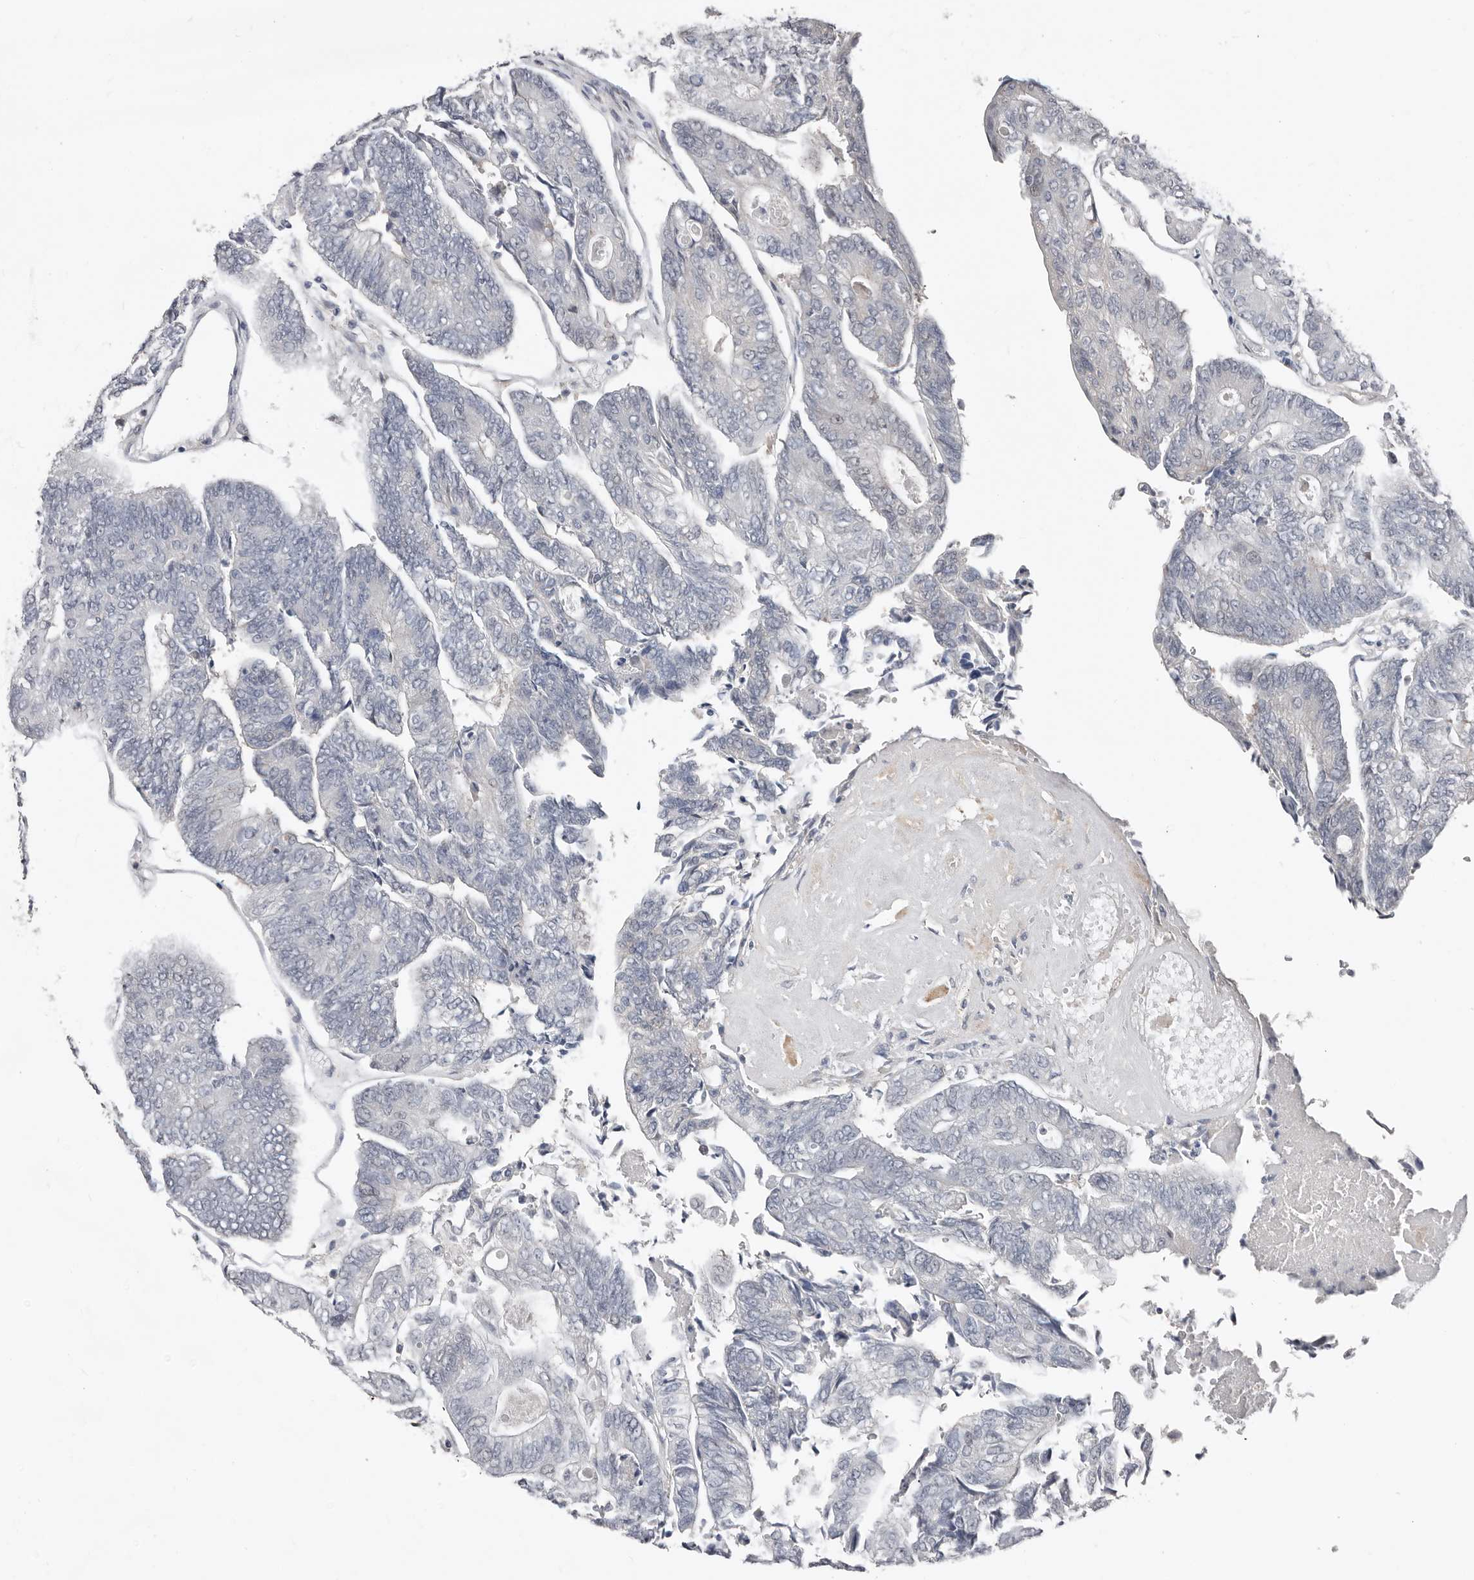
{"staining": {"intensity": "negative", "quantity": "none", "location": "none"}, "tissue": "colorectal cancer", "cell_type": "Tumor cells", "image_type": "cancer", "snomed": [{"axis": "morphology", "description": "Adenocarcinoma, NOS"}, {"axis": "topography", "description": "Colon"}], "caption": "An immunohistochemistry micrograph of colorectal adenocarcinoma is shown. There is no staining in tumor cells of colorectal adenocarcinoma.", "gene": "ASRGL1", "patient": {"sex": "female", "age": 67}}